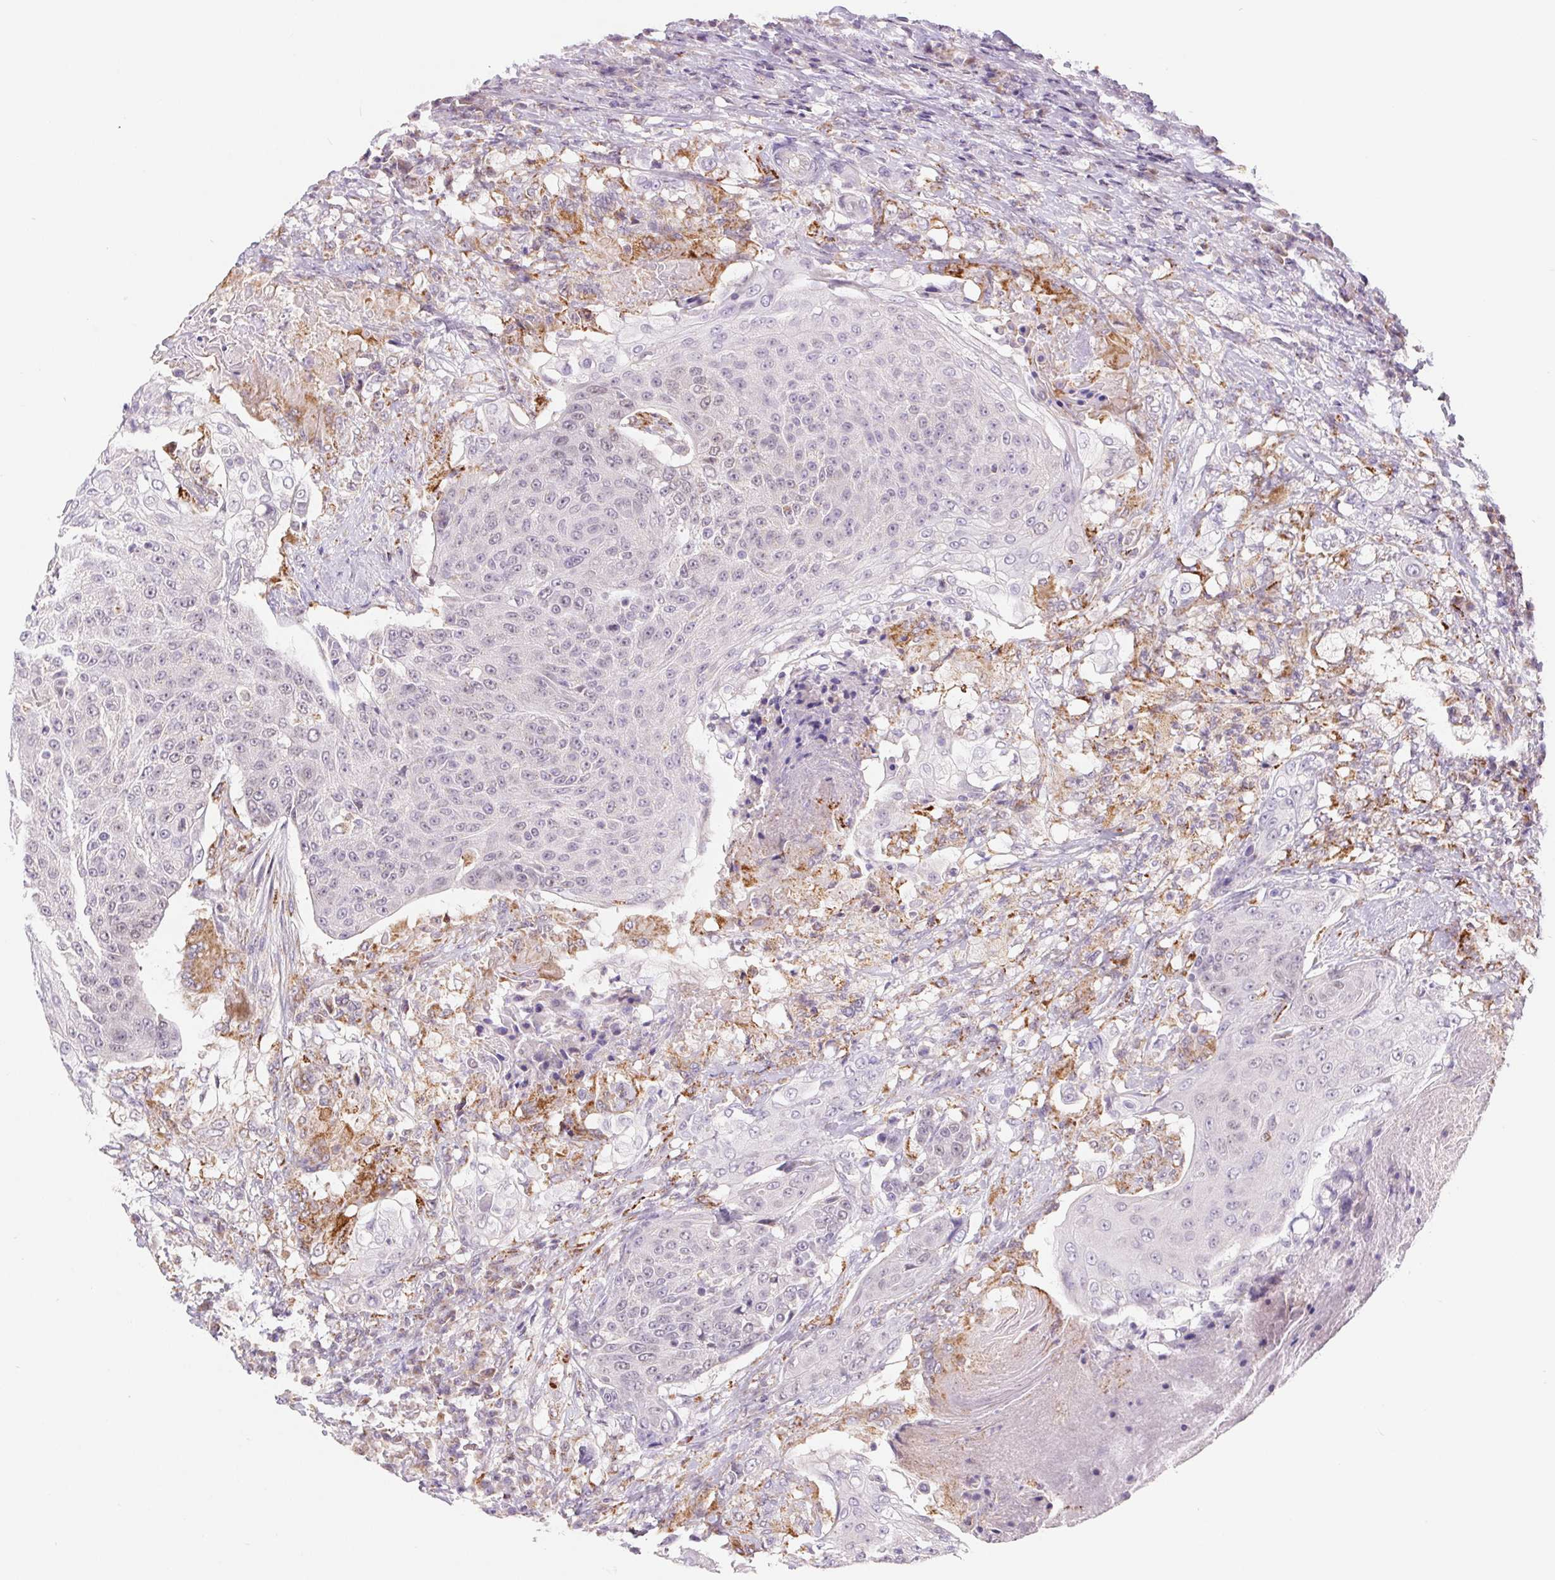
{"staining": {"intensity": "negative", "quantity": "none", "location": "none"}, "tissue": "urothelial cancer", "cell_type": "Tumor cells", "image_type": "cancer", "snomed": [{"axis": "morphology", "description": "Urothelial carcinoma, High grade"}, {"axis": "topography", "description": "Urinary bladder"}], "caption": "A high-resolution histopathology image shows immunohistochemistry (IHC) staining of high-grade urothelial carcinoma, which demonstrates no significant staining in tumor cells. (Brightfield microscopy of DAB immunohistochemistry (IHC) at high magnification).", "gene": "EMC6", "patient": {"sex": "female", "age": 63}}